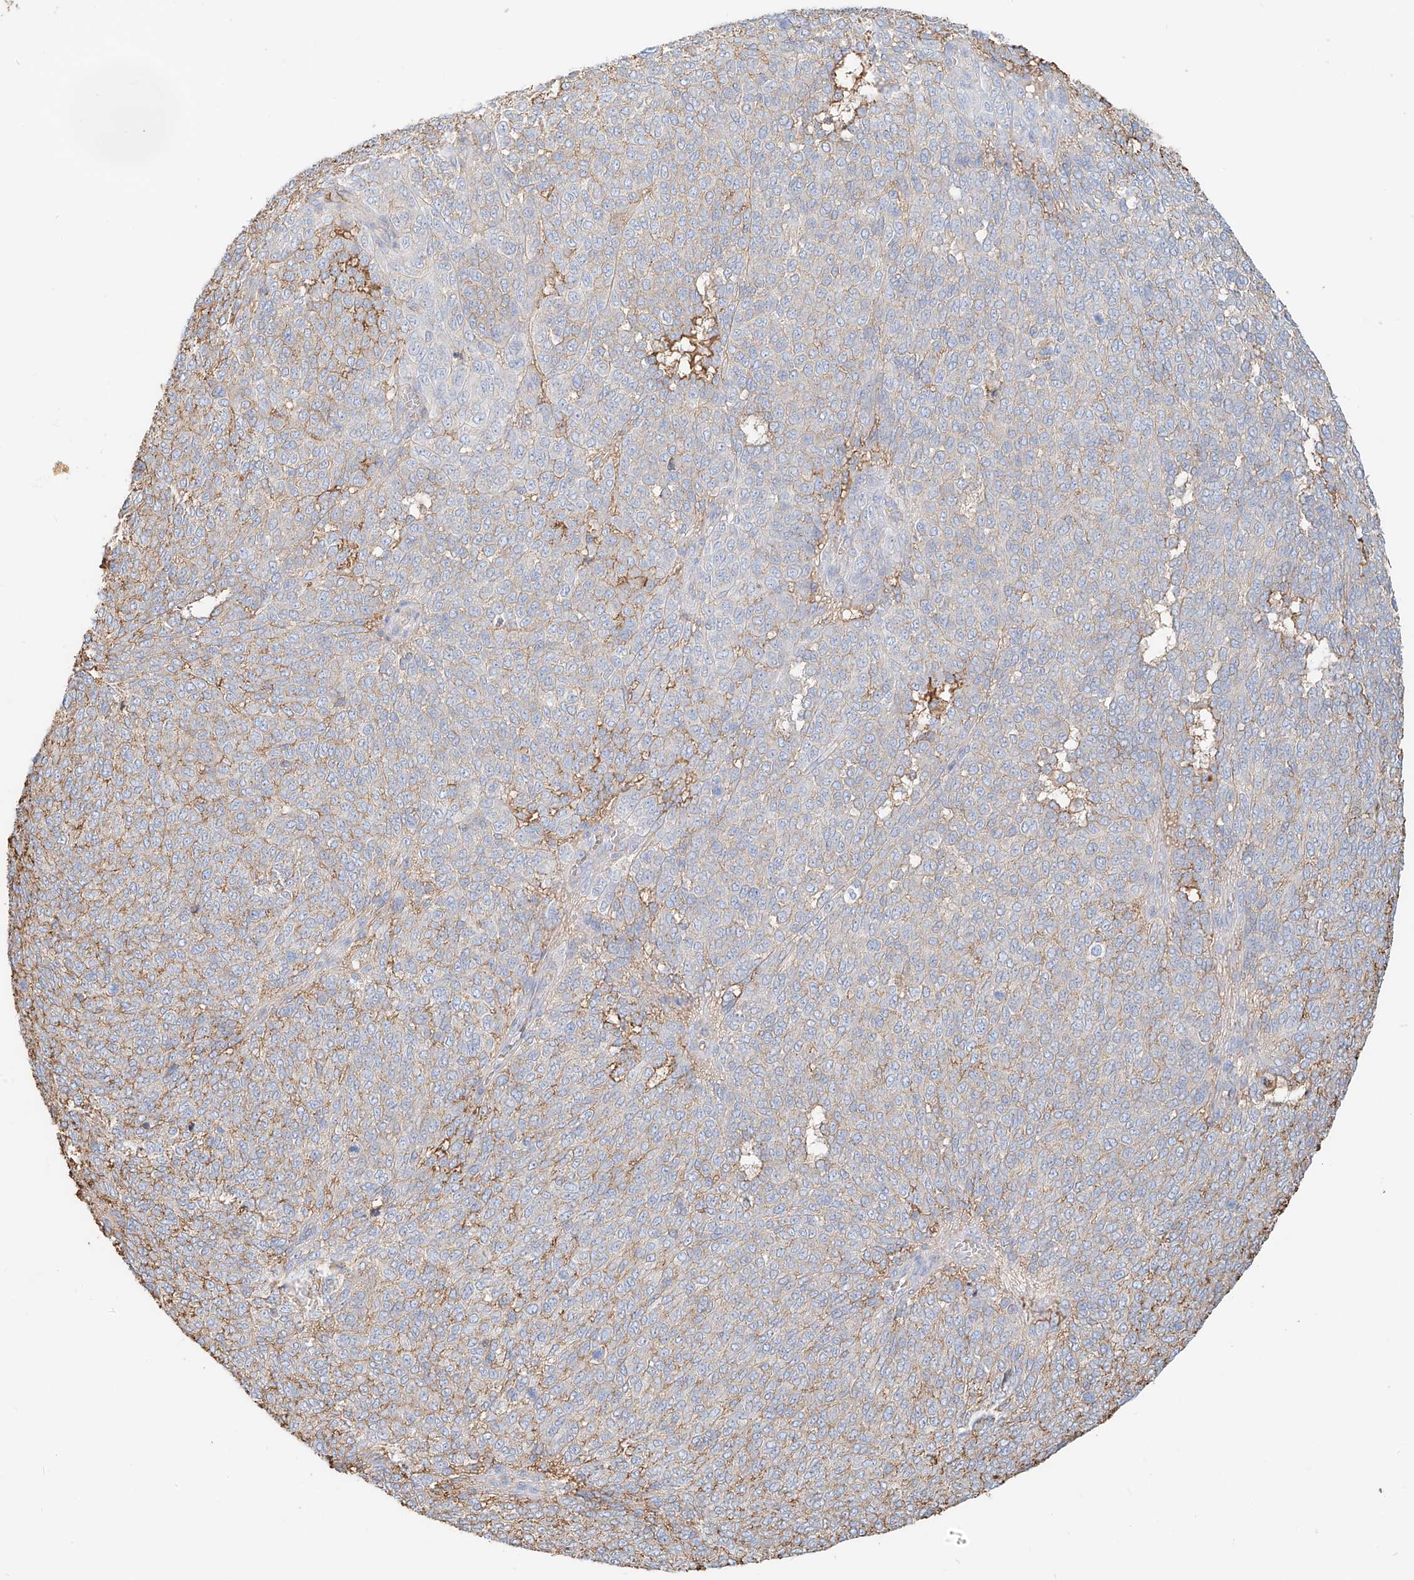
{"staining": {"intensity": "negative", "quantity": "none", "location": "none"}, "tissue": "melanoma", "cell_type": "Tumor cells", "image_type": "cancer", "snomed": [{"axis": "morphology", "description": "Malignant melanoma, NOS"}, {"axis": "topography", "description": "Skin"}], "caption": "This is an IHC histopathology image of melanoma. There is no expression in tumor cells.", "gene": "ZFP30", "patient": {"sex": "male", "age": 49}}